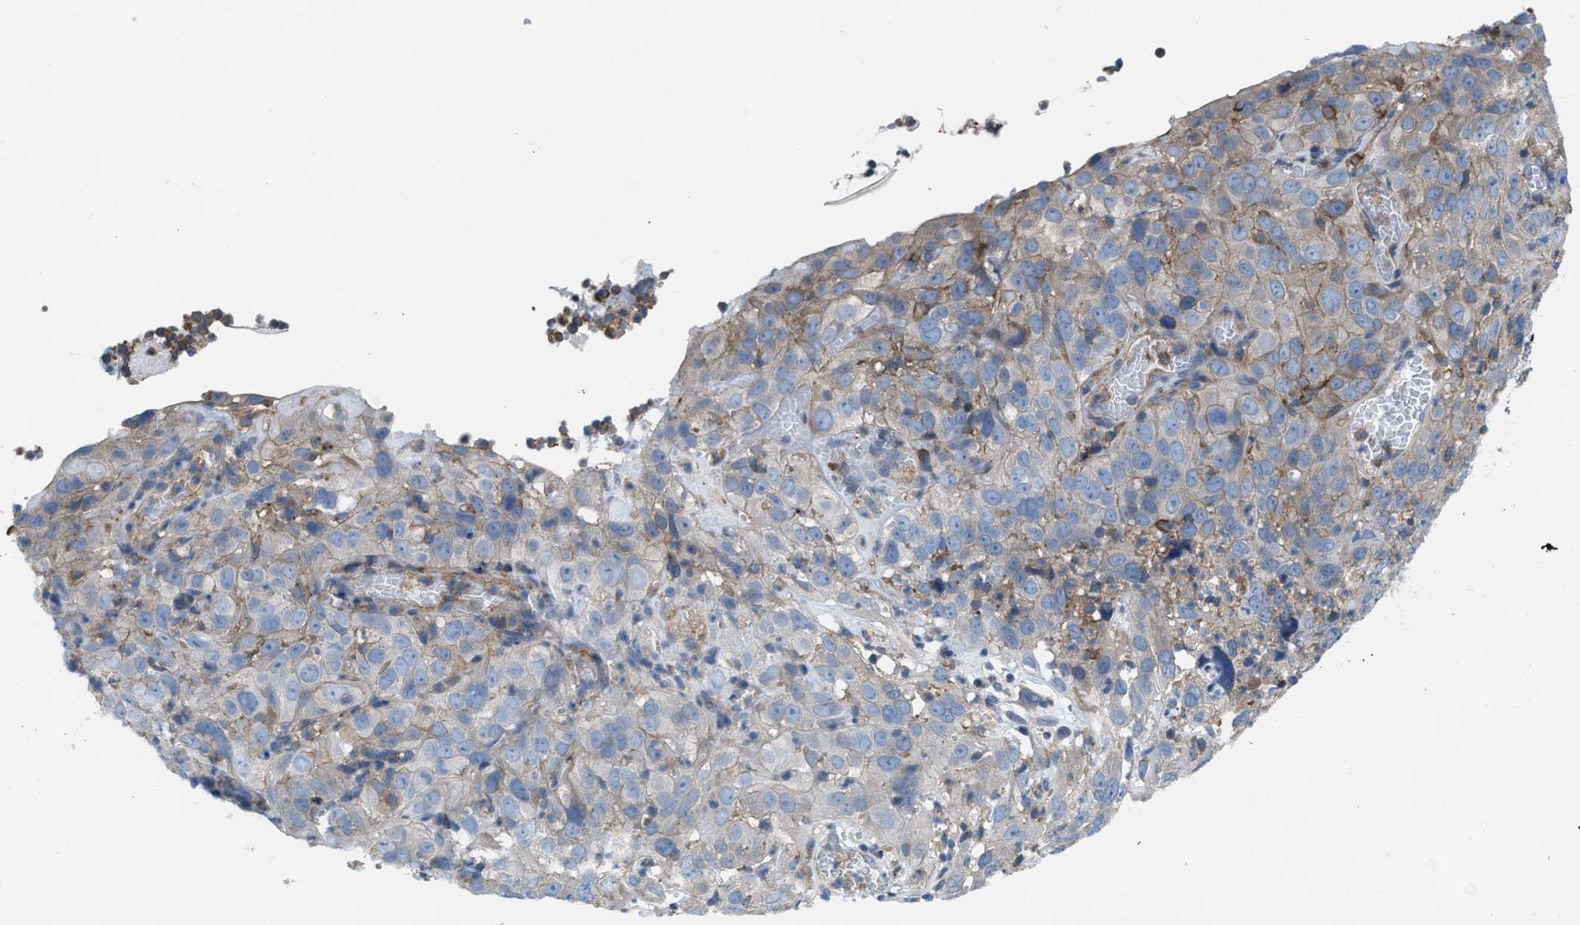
{"staining": {"intensity": "moderate", "quantity": "<25%", "location": "cytoplasmic/membranous"}, "tissue": "cervical cancer", "cell_type": "Tumor cells", "image_type": "cancer", "snomed": [{"axis": "morphology", "description": "Squamous cell carcinoma, NOS"}, {"axis": "topography", "description": "Cervix"}], "caption": "High-magnification brightfield microscopy of cervical cancer (squamous cell carcinoma) stained with DAB (3,3'-diaminobenzidine) (brown) and counterstained with hematoxylin (blue). tumor cells exhibit moderate cytoplasmic/membranous expression is identified in about<25% of cells.", "gene": "MYO18A", "patient": {"sex": "female", "age": 32}}